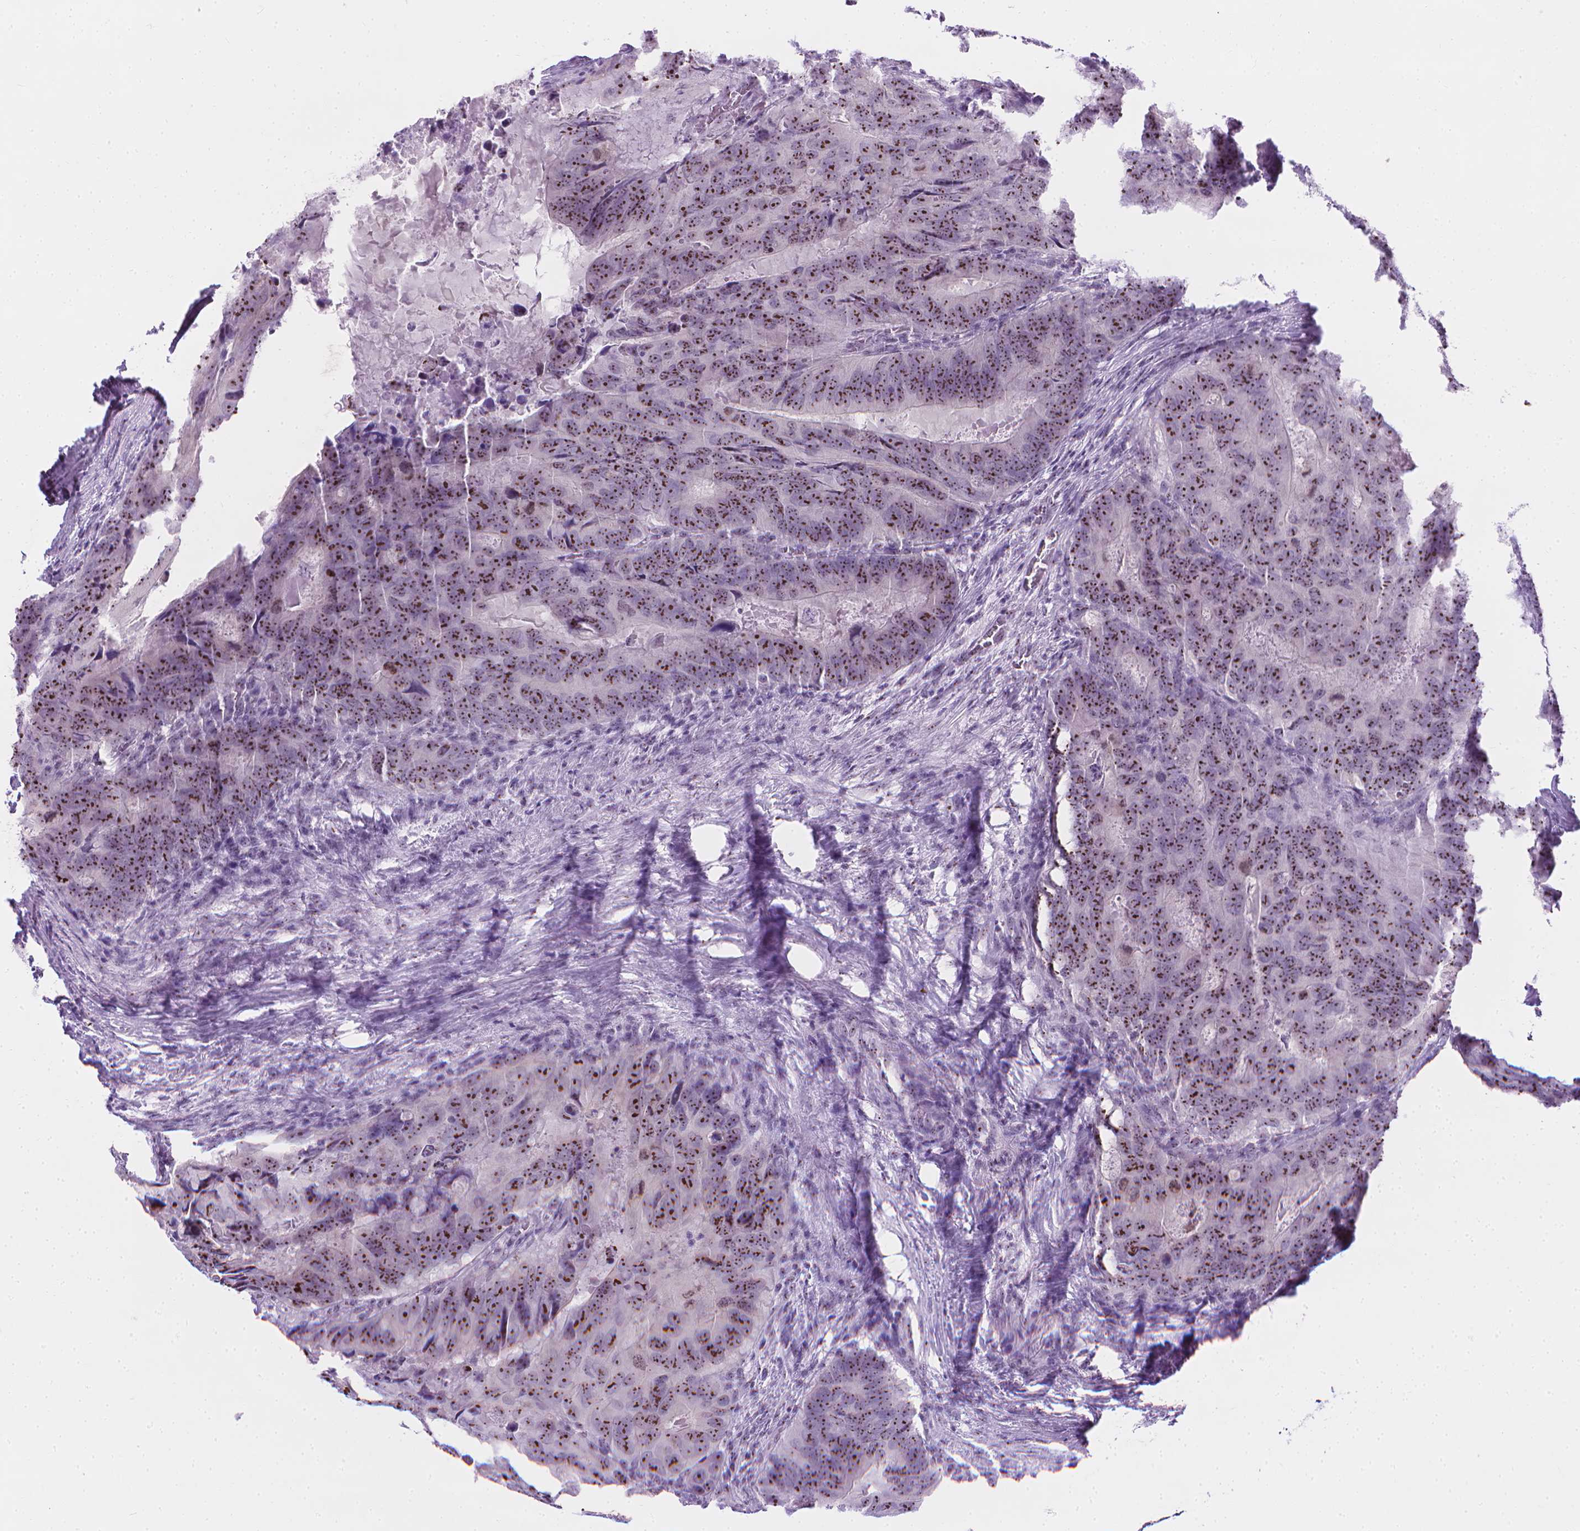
{"staining": {"intensity": "strong", "quantity": ">75%", "location": "nuclear"}, "tissue": "colorectal cancer", "cell_type": "Tumor cells", "image_type": "cancer", "snomed": [{"axis": "morphology", "description": "Adenocarcinoma, NOS"}, {"axis": "topography", "description": "Colon"}], "caption": "Protein staining displays strong nuclear positivity in approximately >75% of tumor cells in colorectal cancer. (Stains: DAB (3,3'-diaminobenzidine) in brown, nuclei in blue, Microscopy: brightfield microscopy at high magnification).", "gene": "NOL7", "patient": {"sex": "male", "age": 79}}